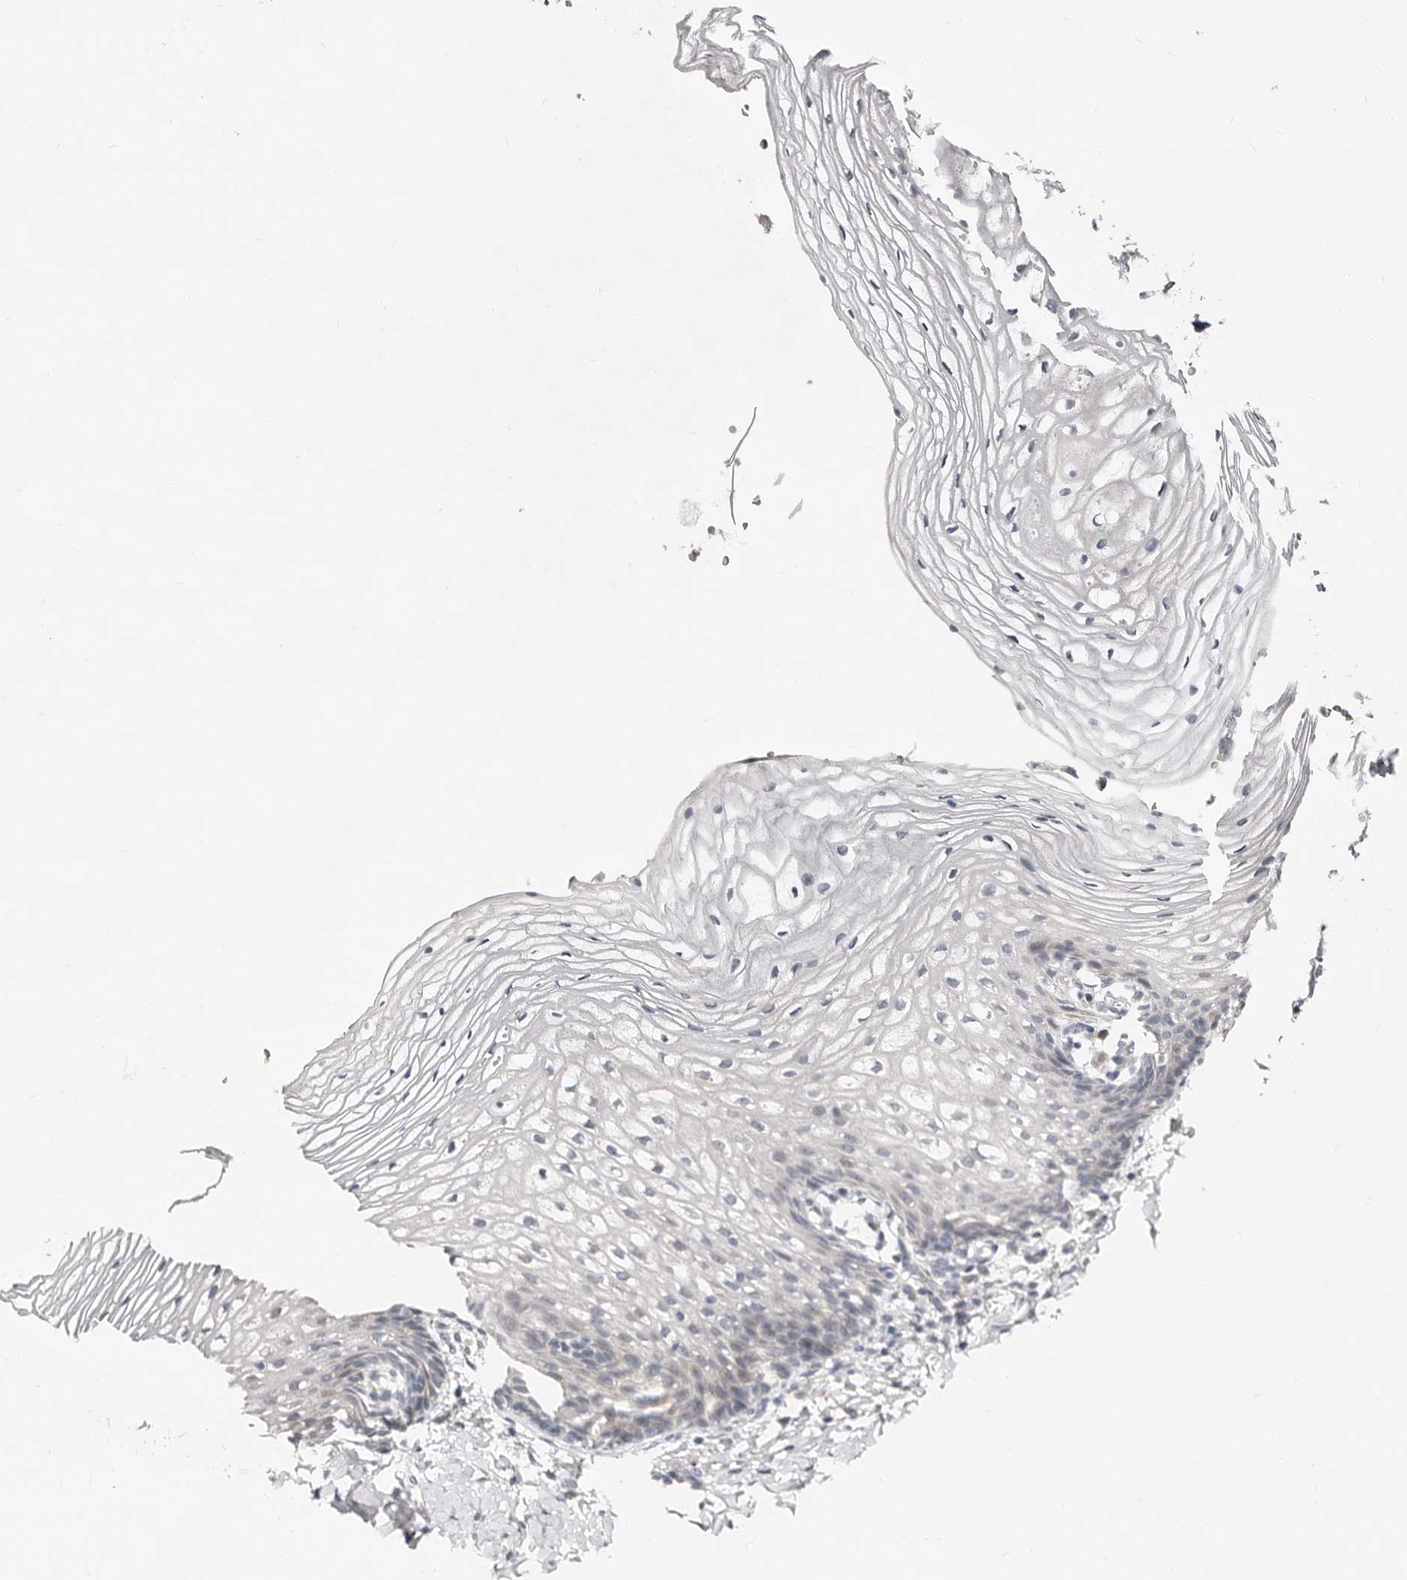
{"staining": {"intensity": "negative", "quantity": "none", "location": "none"}, "tissue": "vagina", "cell_type": "Squamous epithelial cells", "image_type": "normal", "snomed": [{"axis": "morphology", "description": "Normal tissue, NOS"}, {"axis": "topography", "description": "Vagina"}], "caption": "Immunohistochemistry photomicrograph of normal vagina: human vagina stained with DAB (3,3'-diaminobenzidine) displays no significant protein staining in squamous epithelial cells. Nuclei are stained in blue.", "gene": "ASRGL1", "patient": {"sex": "female", "age": 60}}